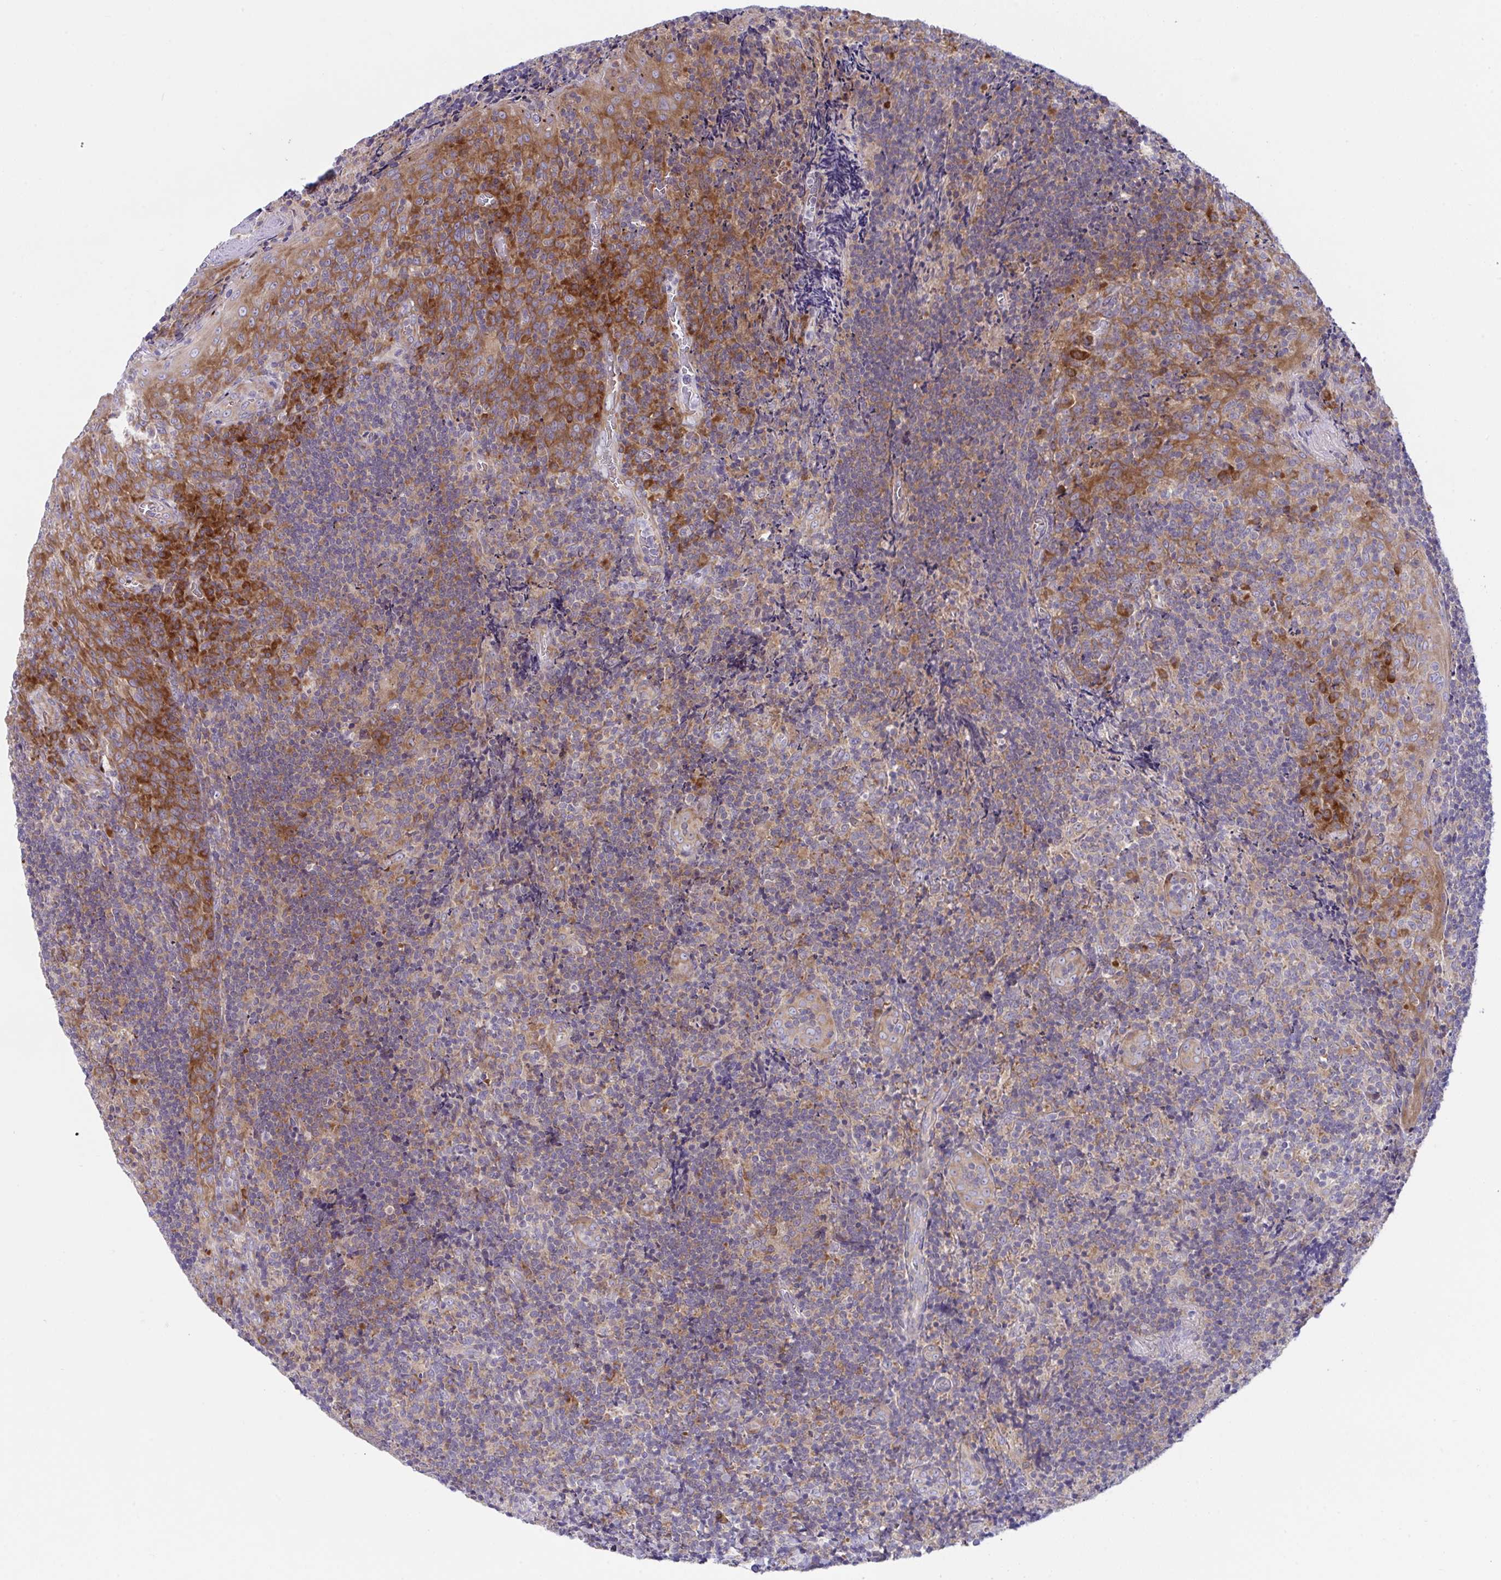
{"staining": {"intensity": "moderate", "quantity": "25%-75%", "location": "cytoplasmic/membranous"}, "tissue": "tonsil", "cell_type": "Germinal center cells", "image_type": "normal", "snomed": [{"axis": "morphology", "description": "Normal tissue, NOS"}, {"axis": "topography", "description": "Tonsil"}], "caption": "Immunohistochemical staining of unremarkable human tonsil exhibits moderate cytoplasmic/membranous protein expression in approximately 25%-75% of germinal center cells.", "gene": "FAU", "patient": {"sex": "male", "age": 17}}